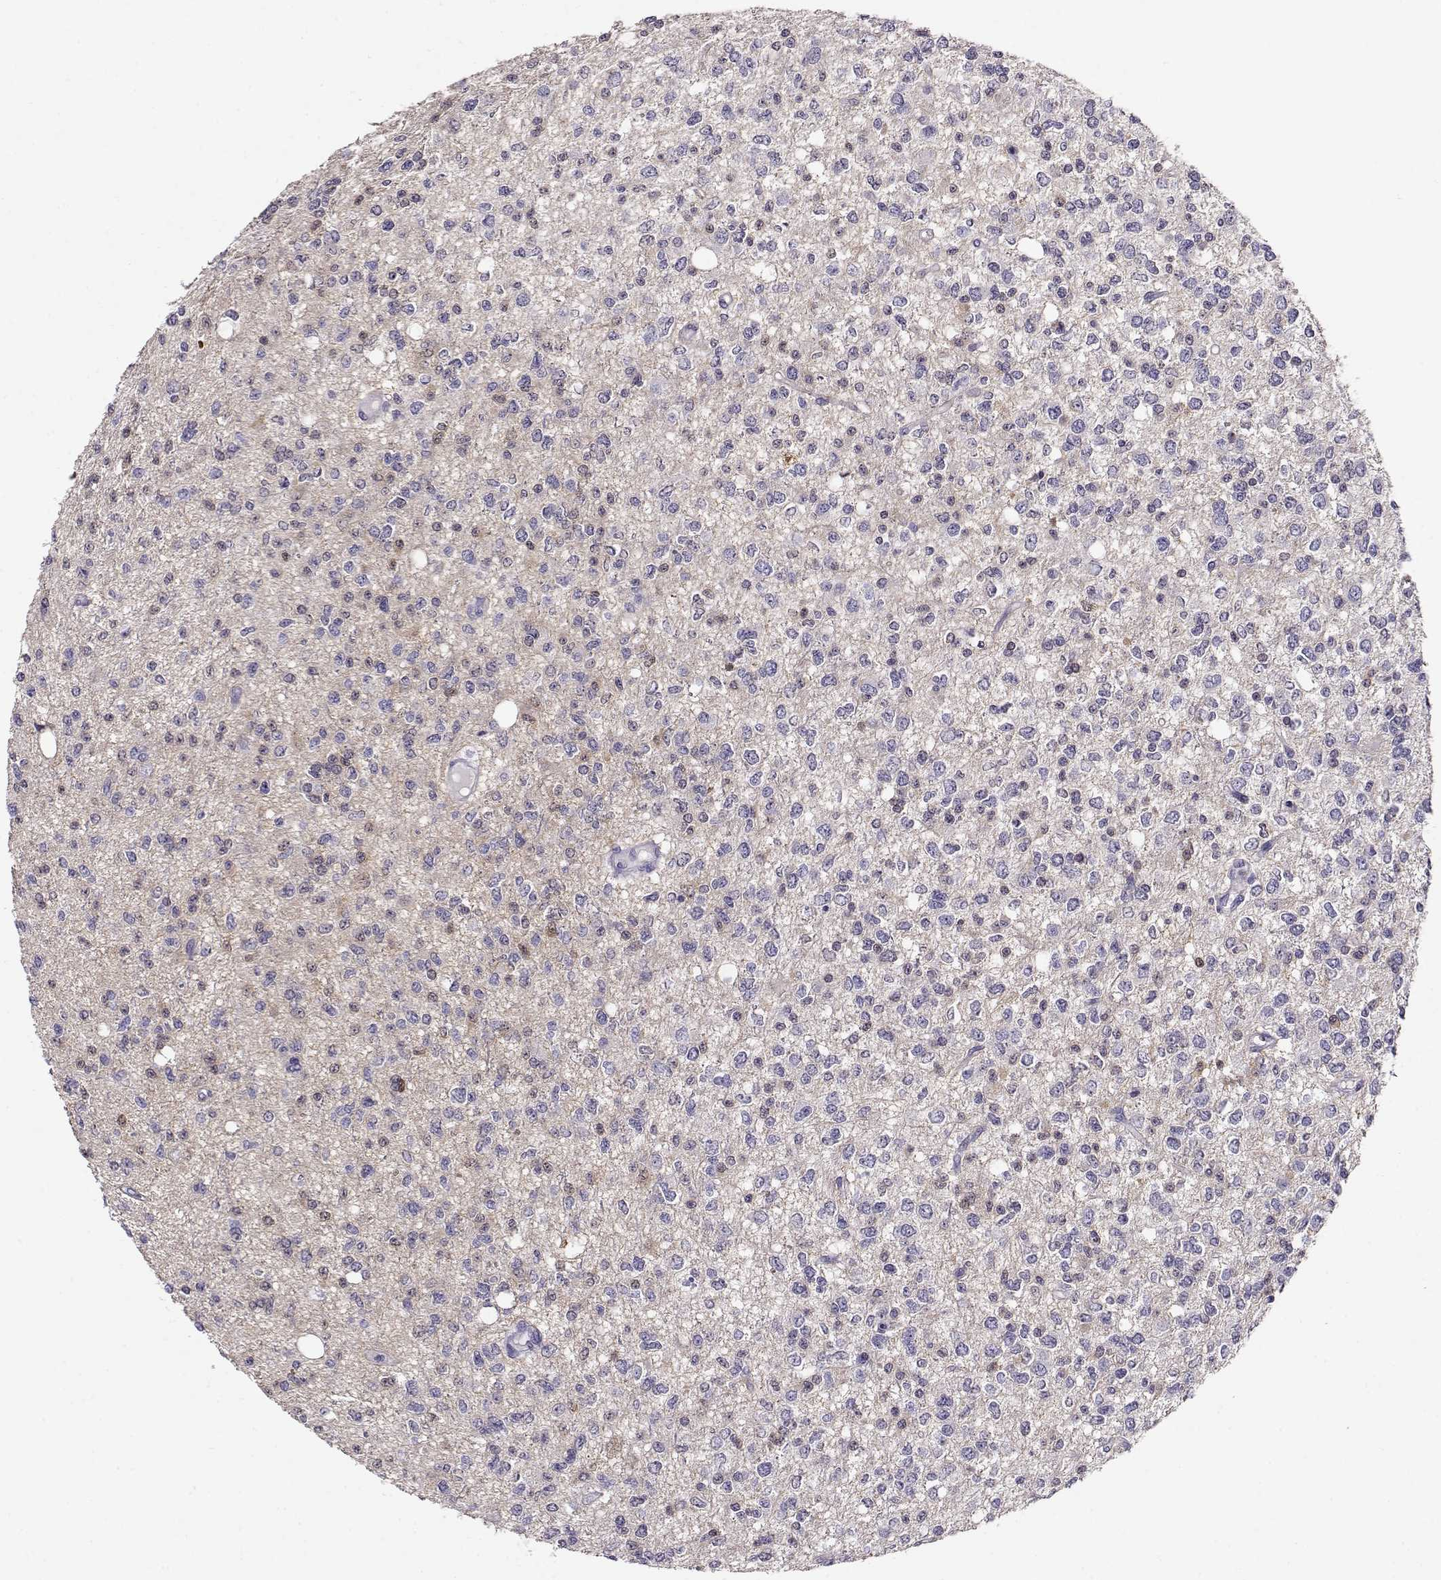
{"staining": {"intensity": "negative", "quantity": "none", "location": "none"}, "tissue": "glioma", "cell_type": "Tumor cells", "image_type": "cancer", "snomed": [{"axis": "morphology", "description": "Glioma, malignant, Low grade"}, {"axis": "topography", "description": "Brain"}], "caption": "DAB immunohistochemical staining of human glioma demonstrates no significant staining in tumor cells.", "gene": "NDRG4", "patient": {"sex": "male", "age": 67}}